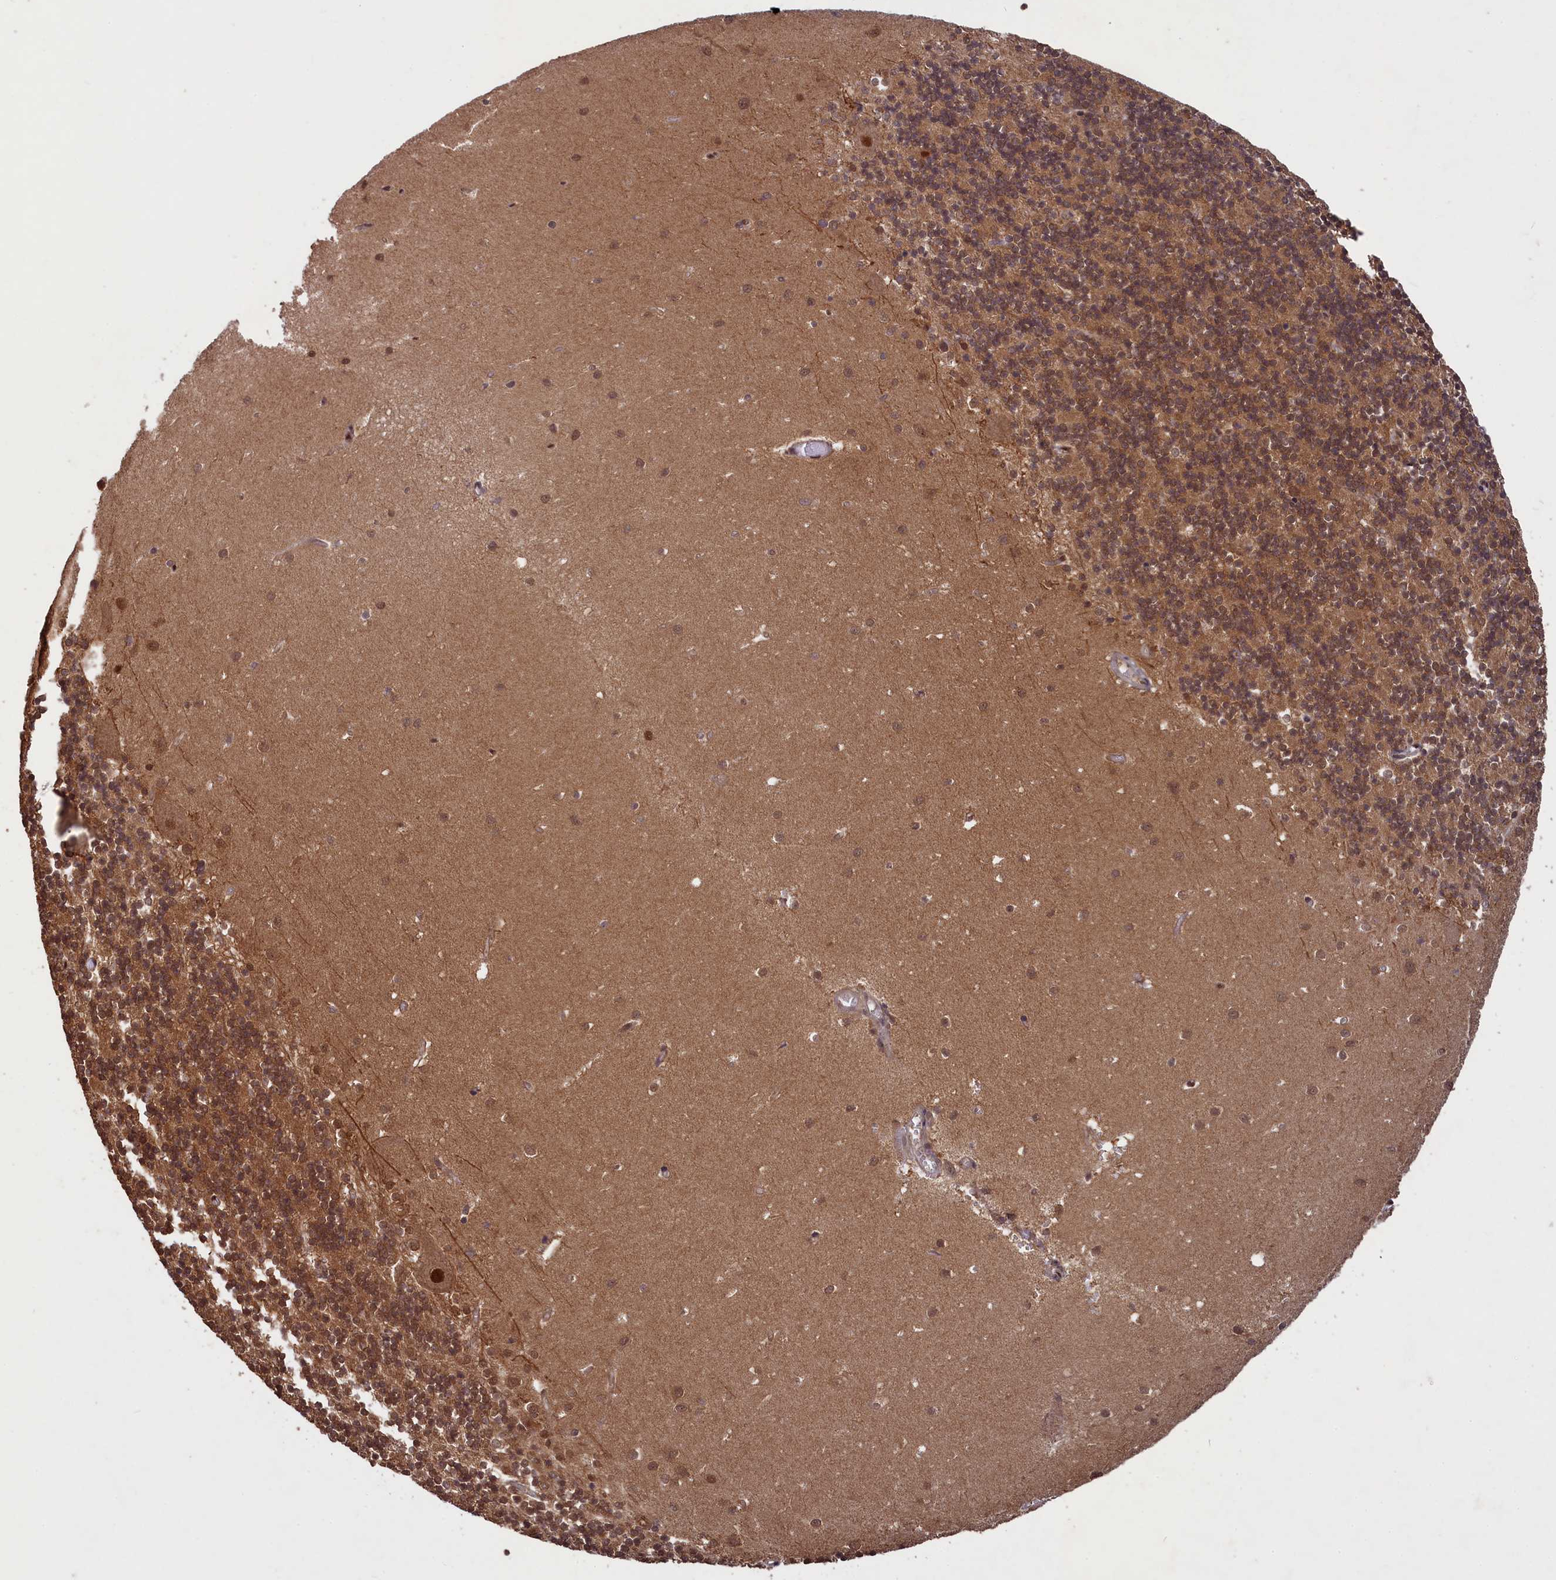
{"staining": {"intensity": "moderate", "quantity": ">75%", "location": "cytoplasmic/membranous,nuclear"}, "tissue": "cerebellum", "cell_type": "Cells in granular layer", "image_type": "normal", "snomed": [{"axis": "morphology", "description": "Normal tissue, NOS"}, {"axis": "topography", "description": "Cerebellum"}], "caption": "DAB (3,3'-diaminobenzidine) immunohistochemical staining of benign cerebellum demonstrates moderate cytoplasmic/membranous,nuclear protein expression in approximately >75% of cells in granular layer.", "gene": "NAE1", "patient": {"sex": "male", "age": 54}}